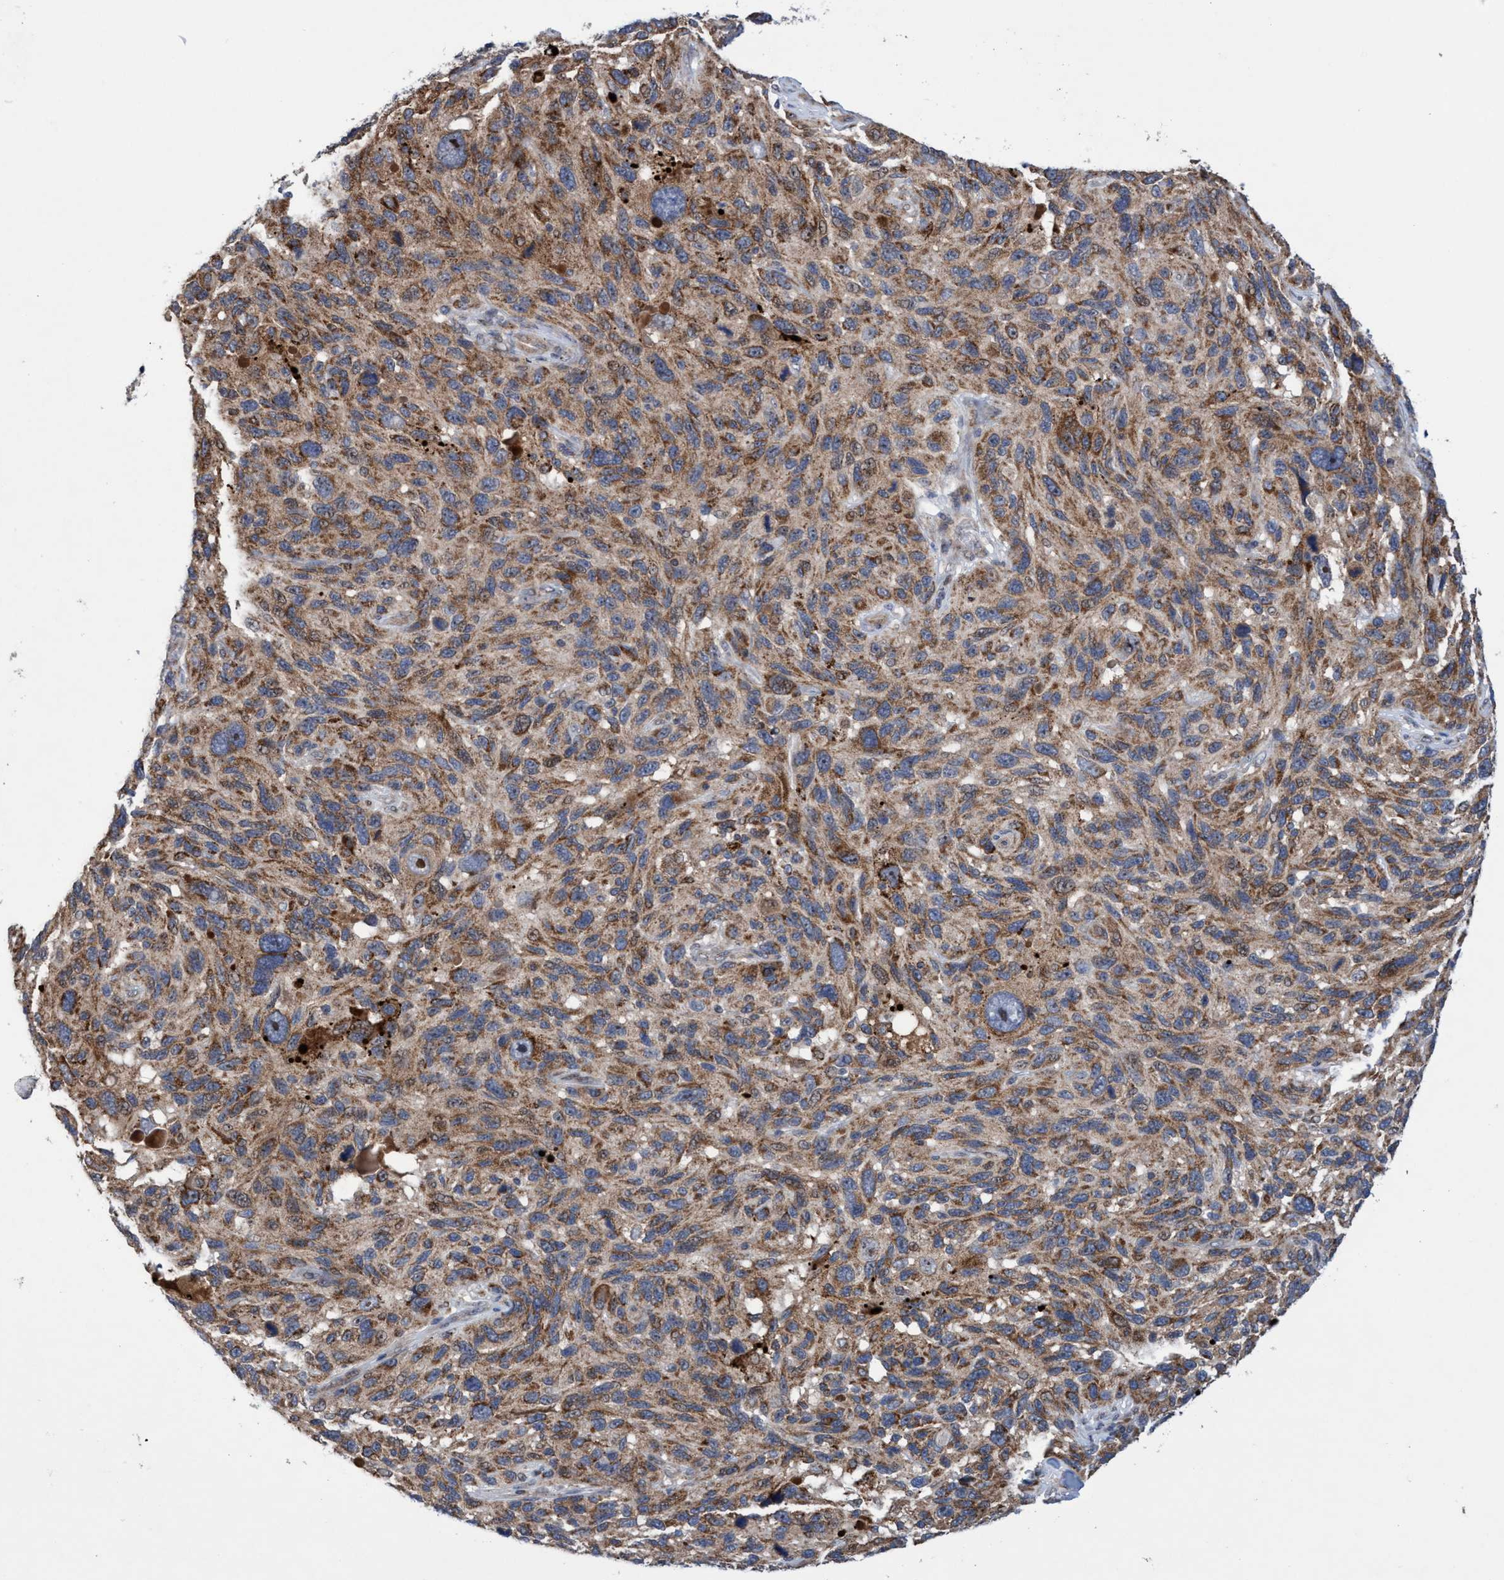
{"staining": {"intensity": "moderate", "quantity": ">75%", "location": "cytoplasmic/membranous"}, "tissue": "melanoma", "cell_type": "Tumor cells", "image_type": "cancer", "snomed": [{"axis": "morphology", "description": "Malignant melanoma, NOS"}, {"axis": "topography", "description": "Skin"}], "caption": "Immunohistochemical staining of melanoma displays moderate cytoplasmic/membranous protein positivity in approximately >75% of tumor cells.", "gene": "P2RY14", "patient": {"sex": "male", "age": 53}}